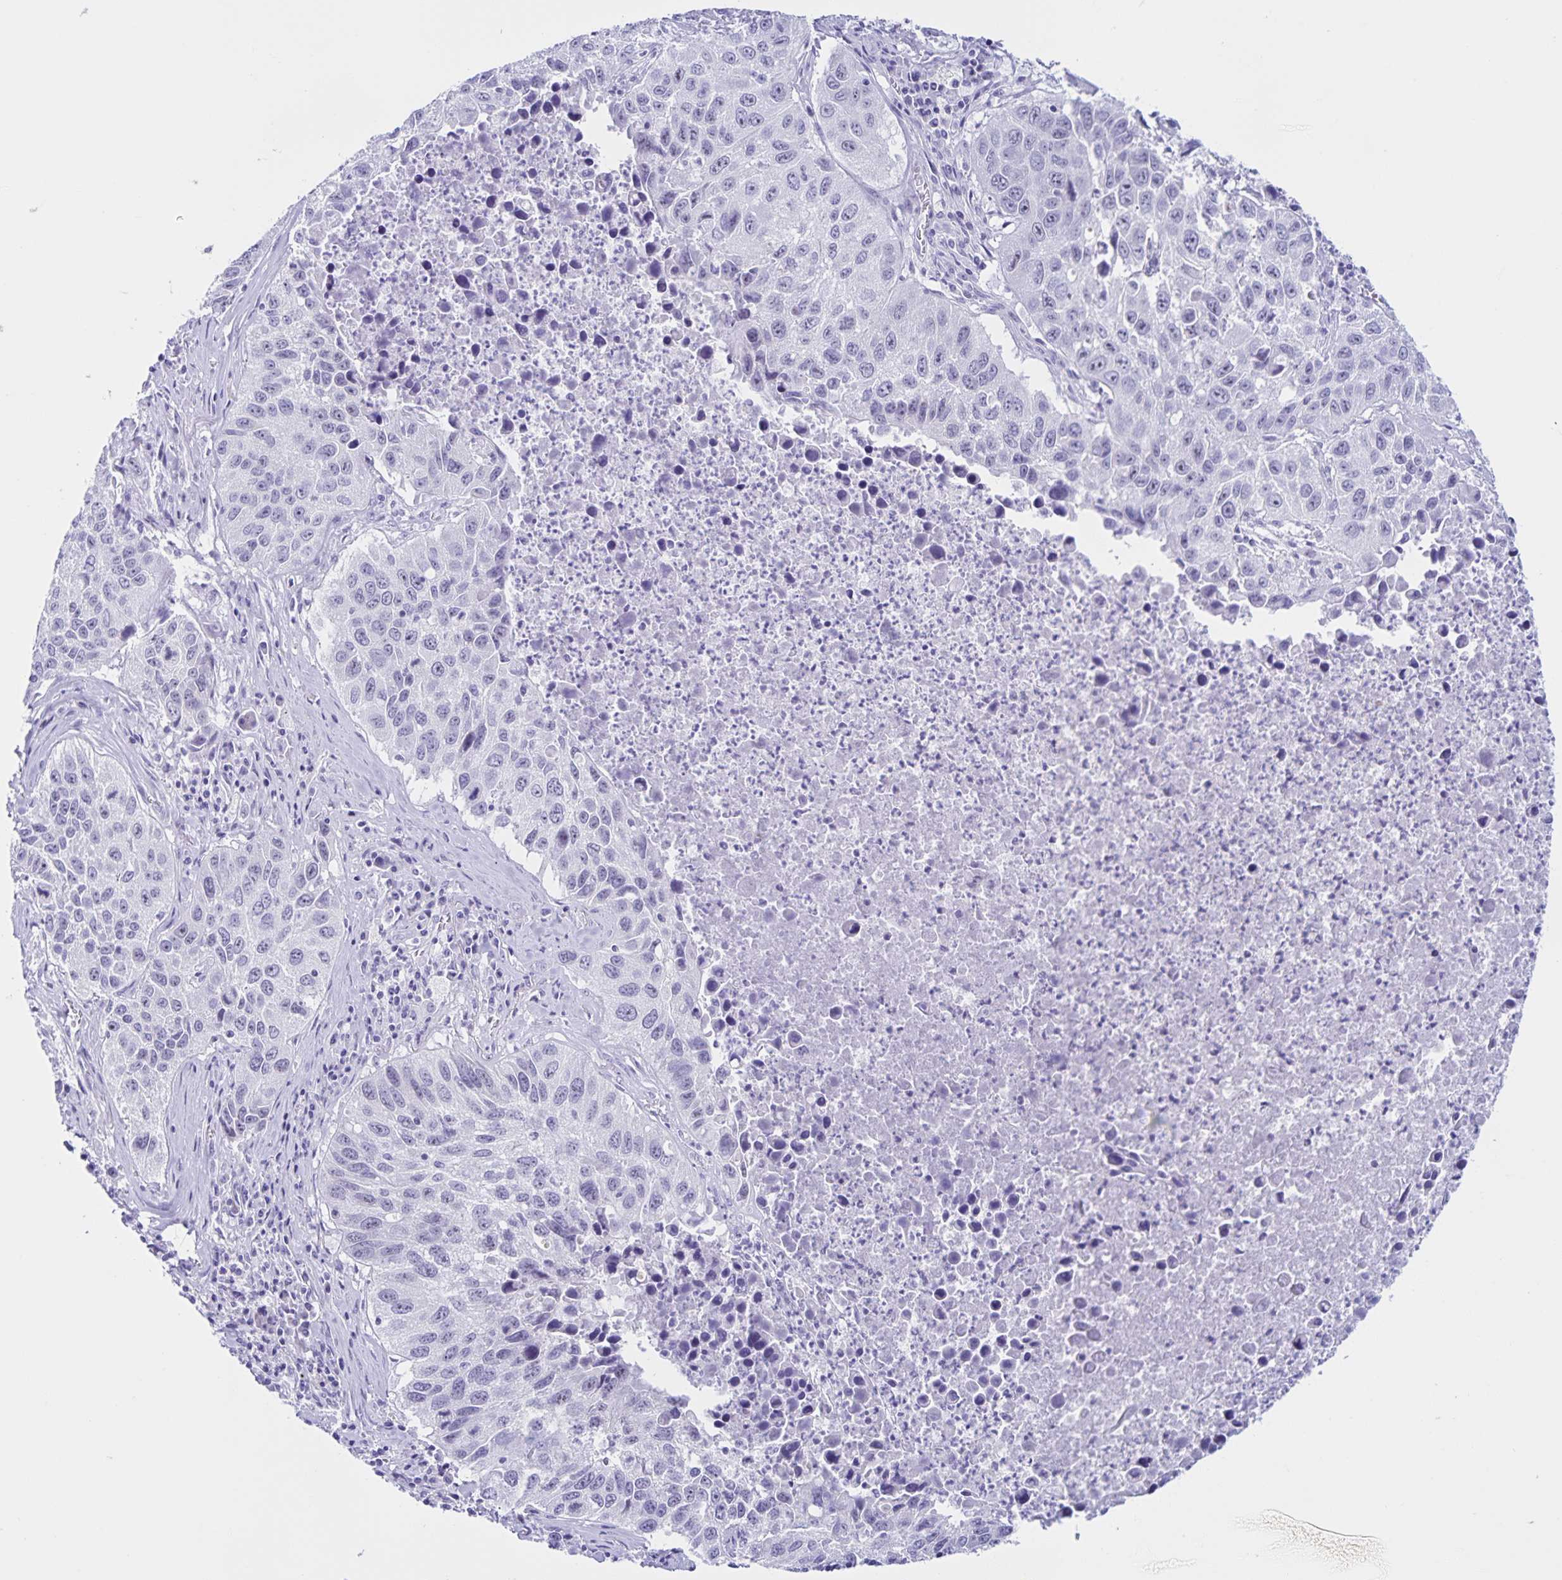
{"staining": {"intensity": "negative", "quantity": "none", "location": "none"}, "tissue": "lung cancer", "cell_type": "Tumor cells", "image_type": "cancer", "snomed": [{"axis": "morphology", "description": "Squamous cell carcinoma, NOS"}, {"axis": "topography", "description": "Lung"}], "caption": "This photomicrograph is of lung cancer (squamous cell carcinoma) stained with IHC to label a protein in brown with the nuclei are counter-stained blue. There is no staining in tumor cells.", "gene": "FAM170A", "patient": {"sex": "female", "age": 61}}